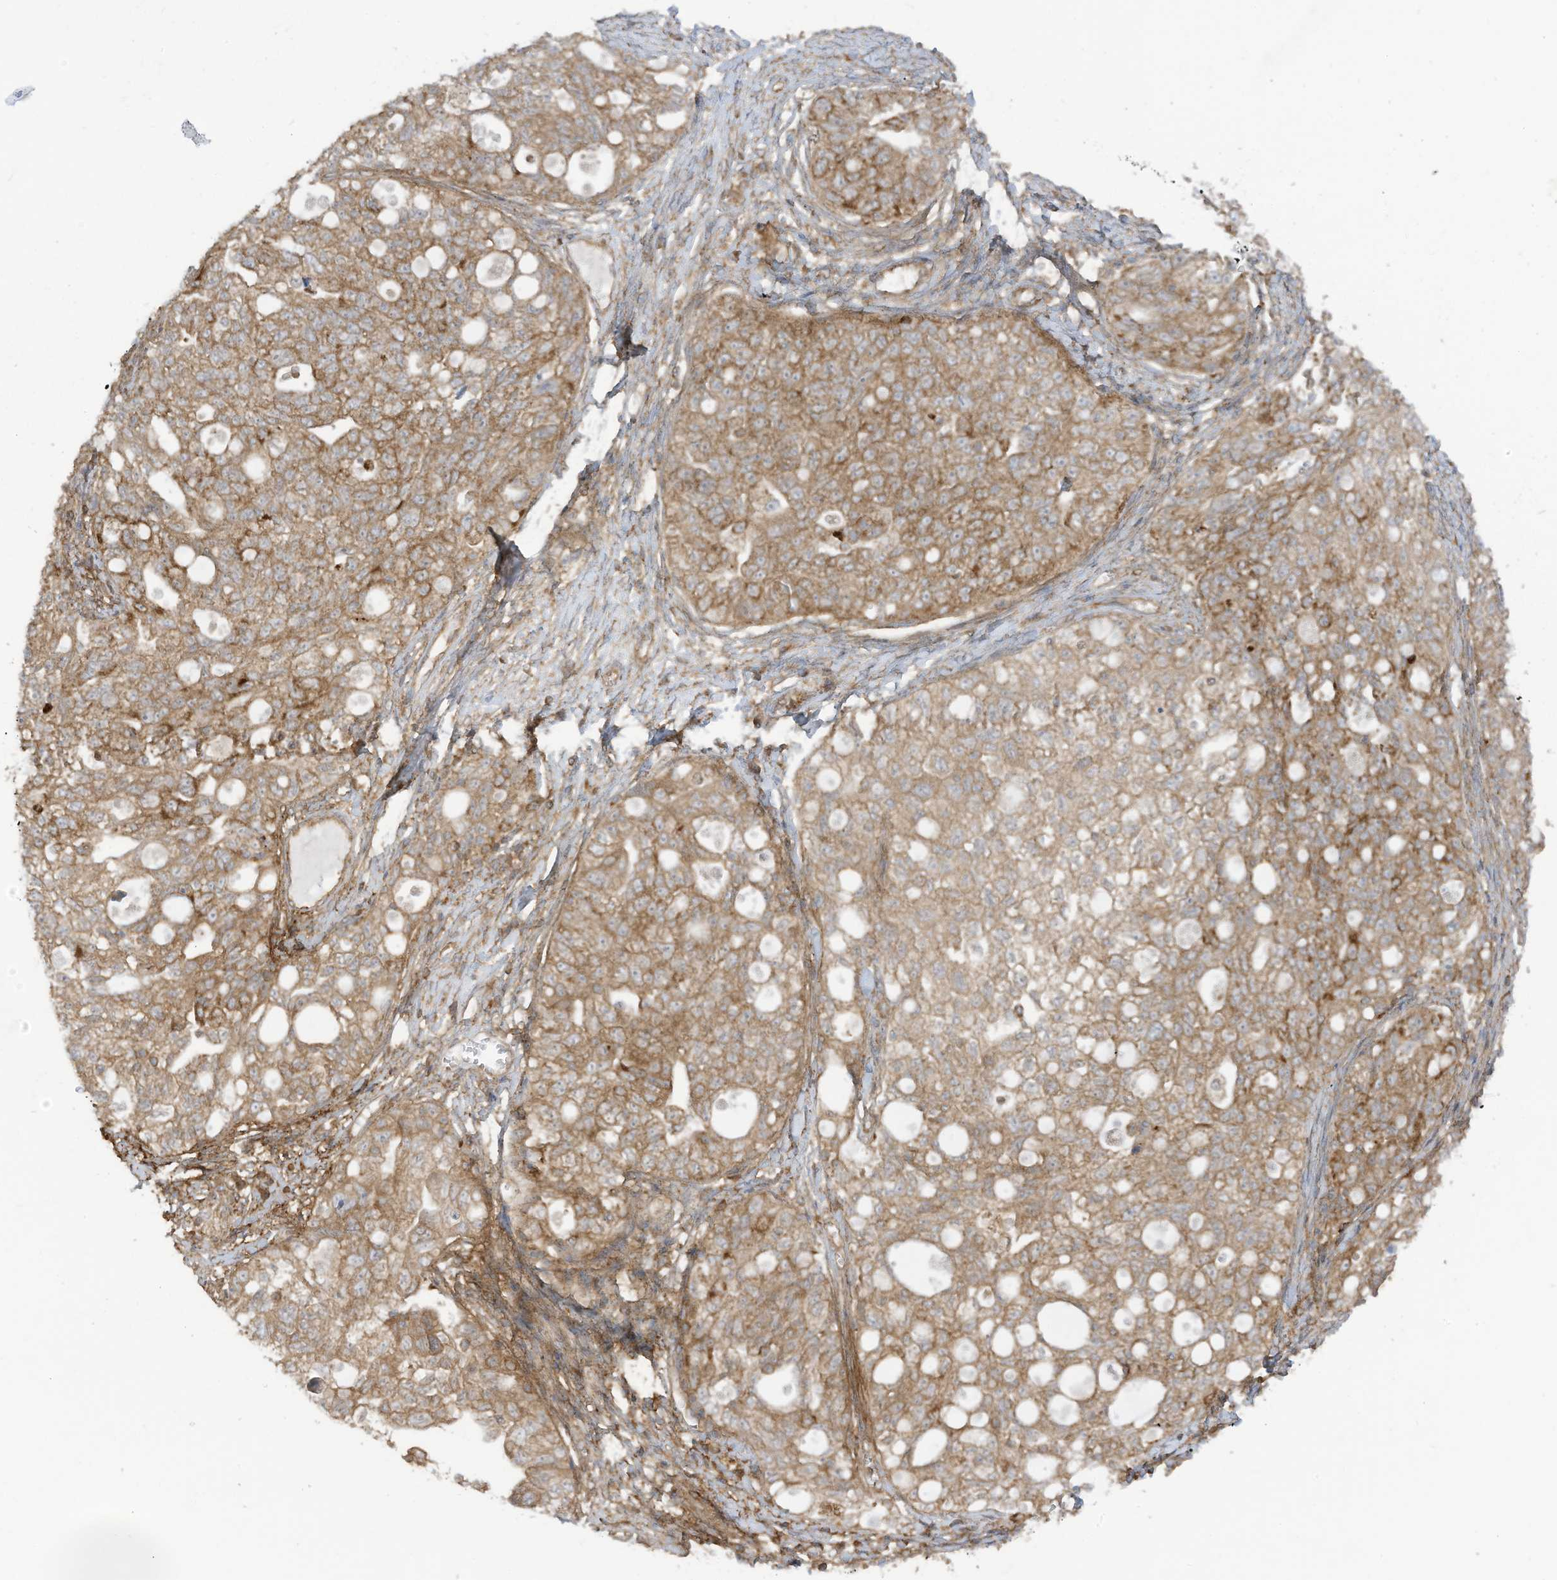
{"staining": {"intensity": "moderate", "quantity": ">75%", "location": "cytoplasmic/membranous"}, "tissue": "ovarian cancer", "cell_type": "Tumor cells", "image_type": "cancer", "snomed": [{"axis": "morphology", "description": "Carcinoma, NOS"}, {"axis": "morphology", "description": "Cystadenocarcinoma, serous, NOS"}, {"axis": "topography", "description": "Ovary"}], "caption": "High-magnification brightfield microscopy of serous cystadenocarcinoma (ovarian) stained with DAB (brown) and counterstained with hematoxylin (blue). tumor cells exhibit moderate cytoplasmic/membranous staining is present in about>75% of cells.", "gene": "REPS1", "patient": {"sex": "female", "age": 69}}